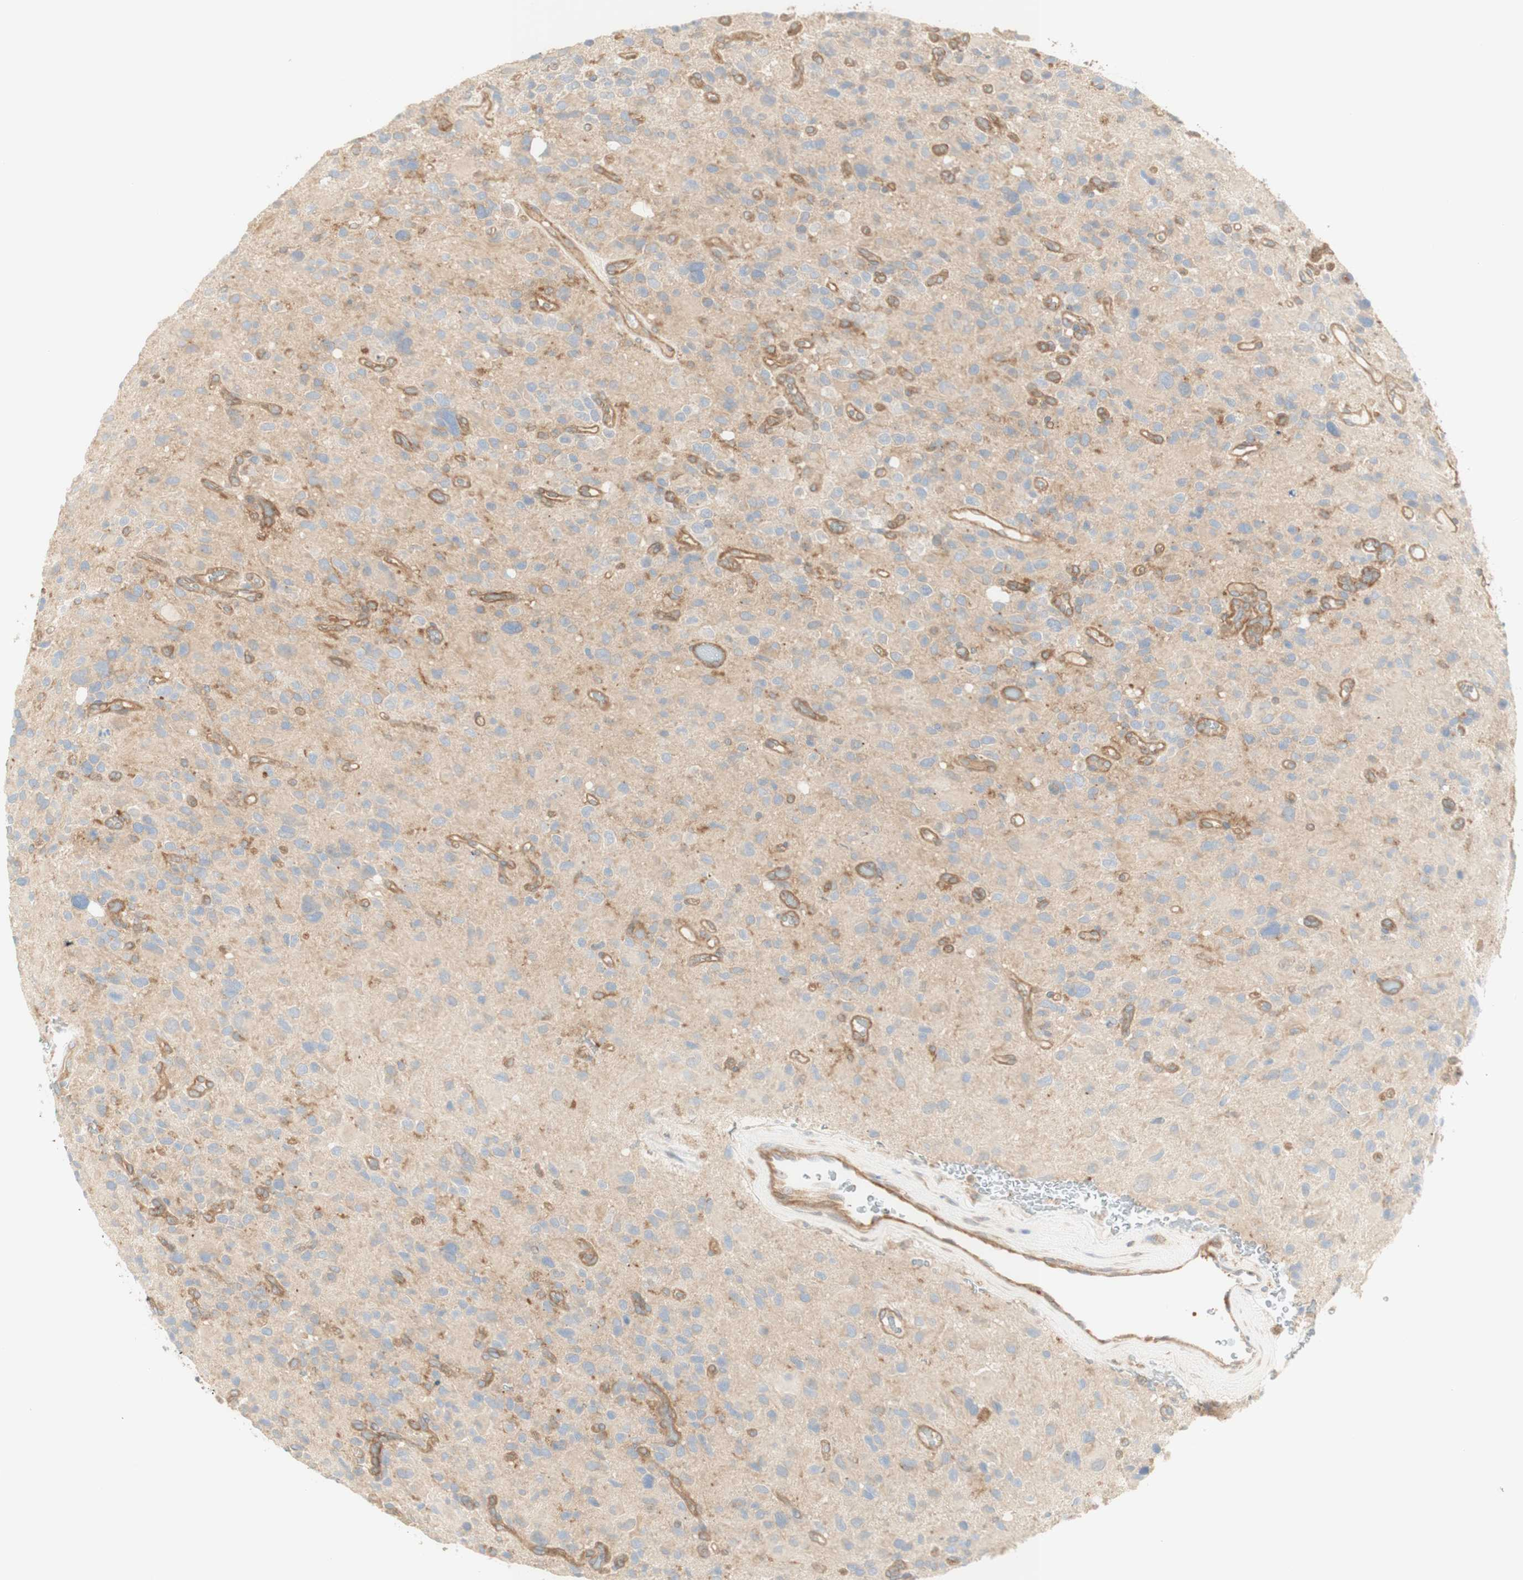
{"staining": {"intensity": "negative", "quantity": "none", "location": "none"}, "tissue": "glioma", "cell_type": "Tumor cells", "image_type": "cancer", "snomed": [{"axis": "morphology", "description": "Glioma, malignant, High grade"}, {"axis": "topography", "description": "Brain"}], "caption": "The image reveals no significant staining in tumor cells of glioma.", "gene": "IKBKG", "patient": {"sex": "male", "age": 48}}